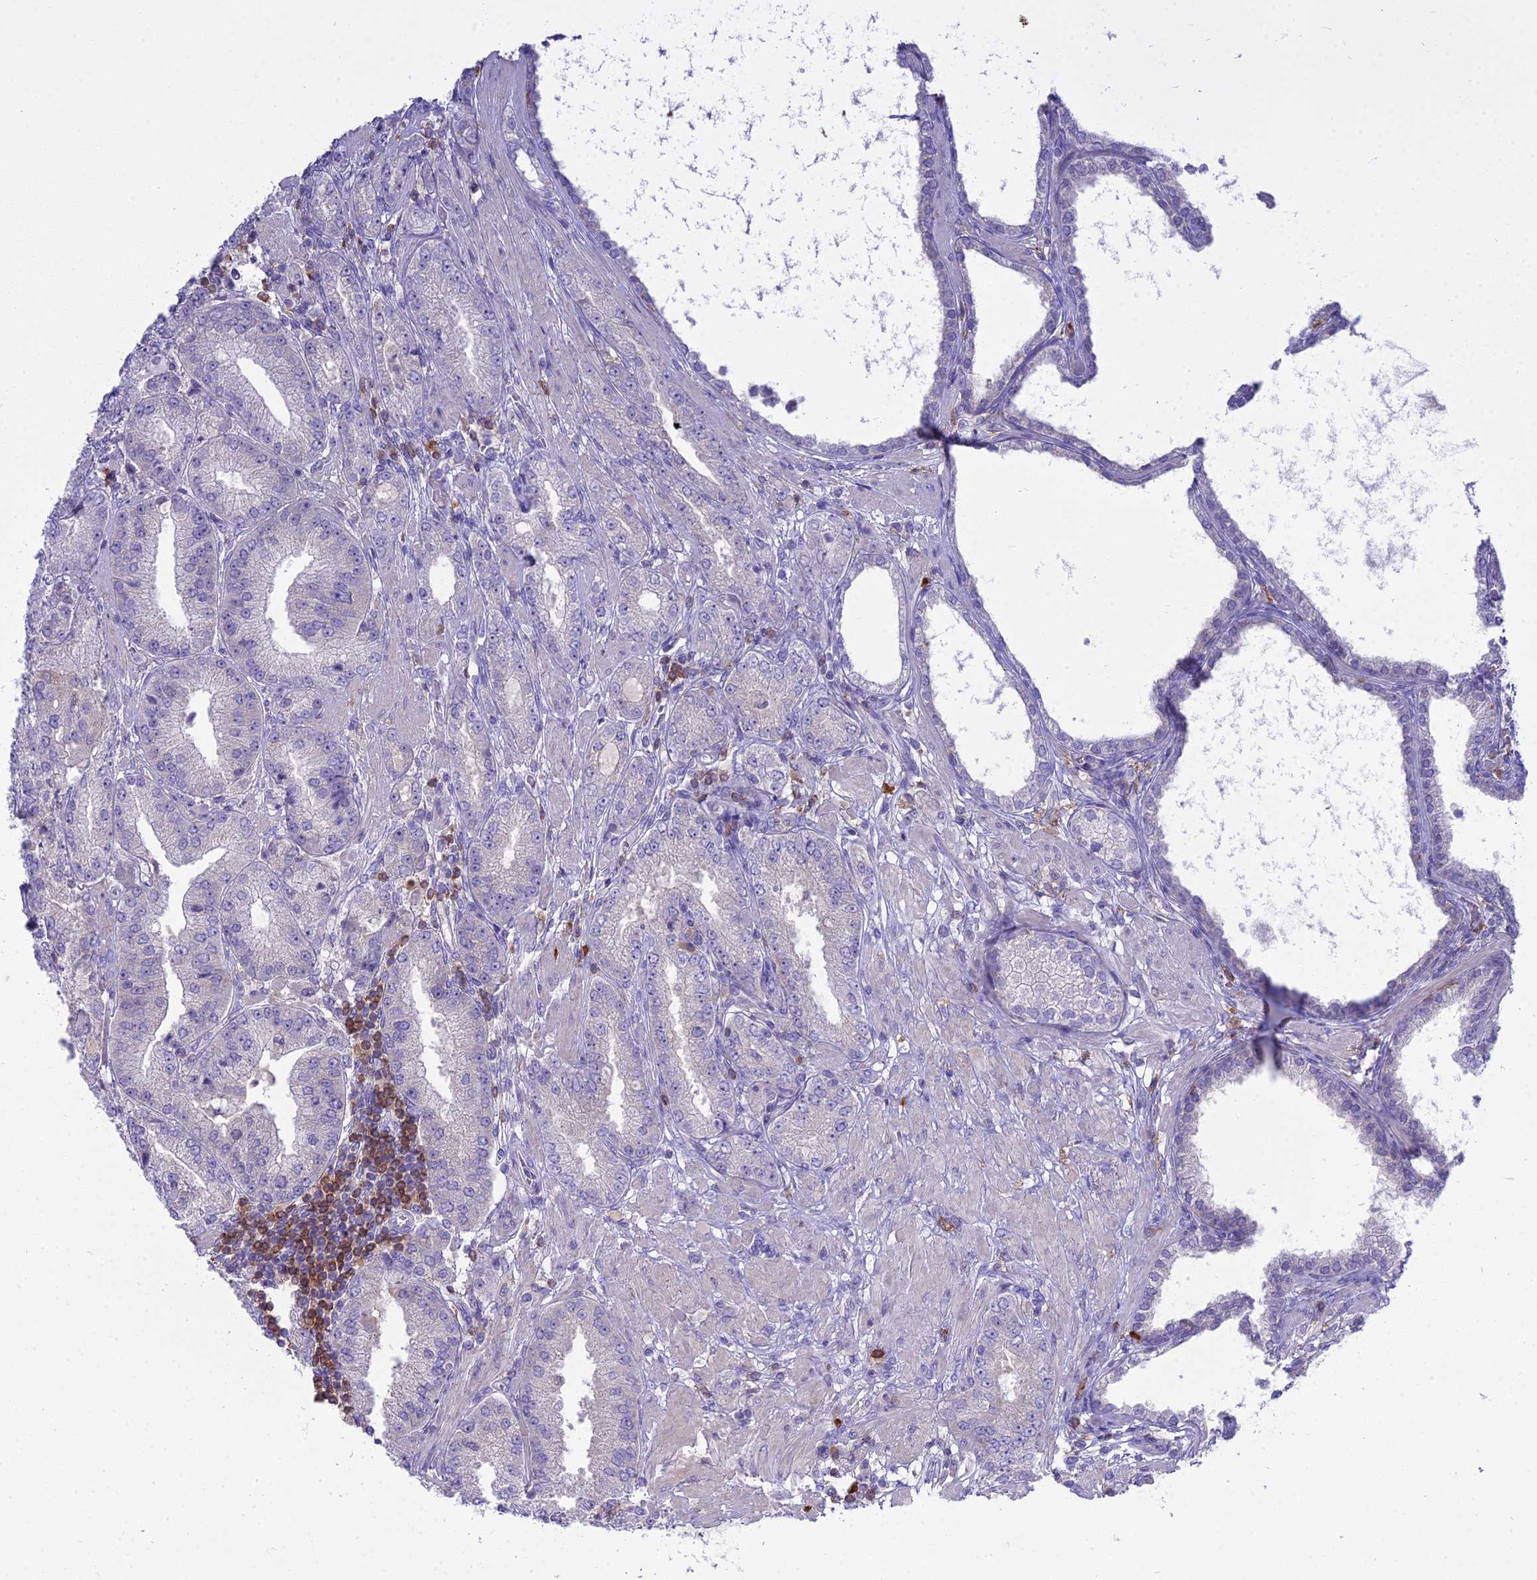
{"staining": {"intensity": "negative", "quantity": "none", "location": "none"}, "tissue": "prostate cancer", "cell_type": "Tumor cells", "image_type": "cancer", "snomed": [{"axis": "morphology", "description": "Adenocarcinoma, High grade"}, {"axis": "topography", "description": "Prostate"}], "caption": "High-grade adenocarcinoma (prostate) stained for a protein using immunohistochemistry demonstrates no staining tumor cells.", "gene": "BLNK", "patient": {"sex": "male", "age": 71}}